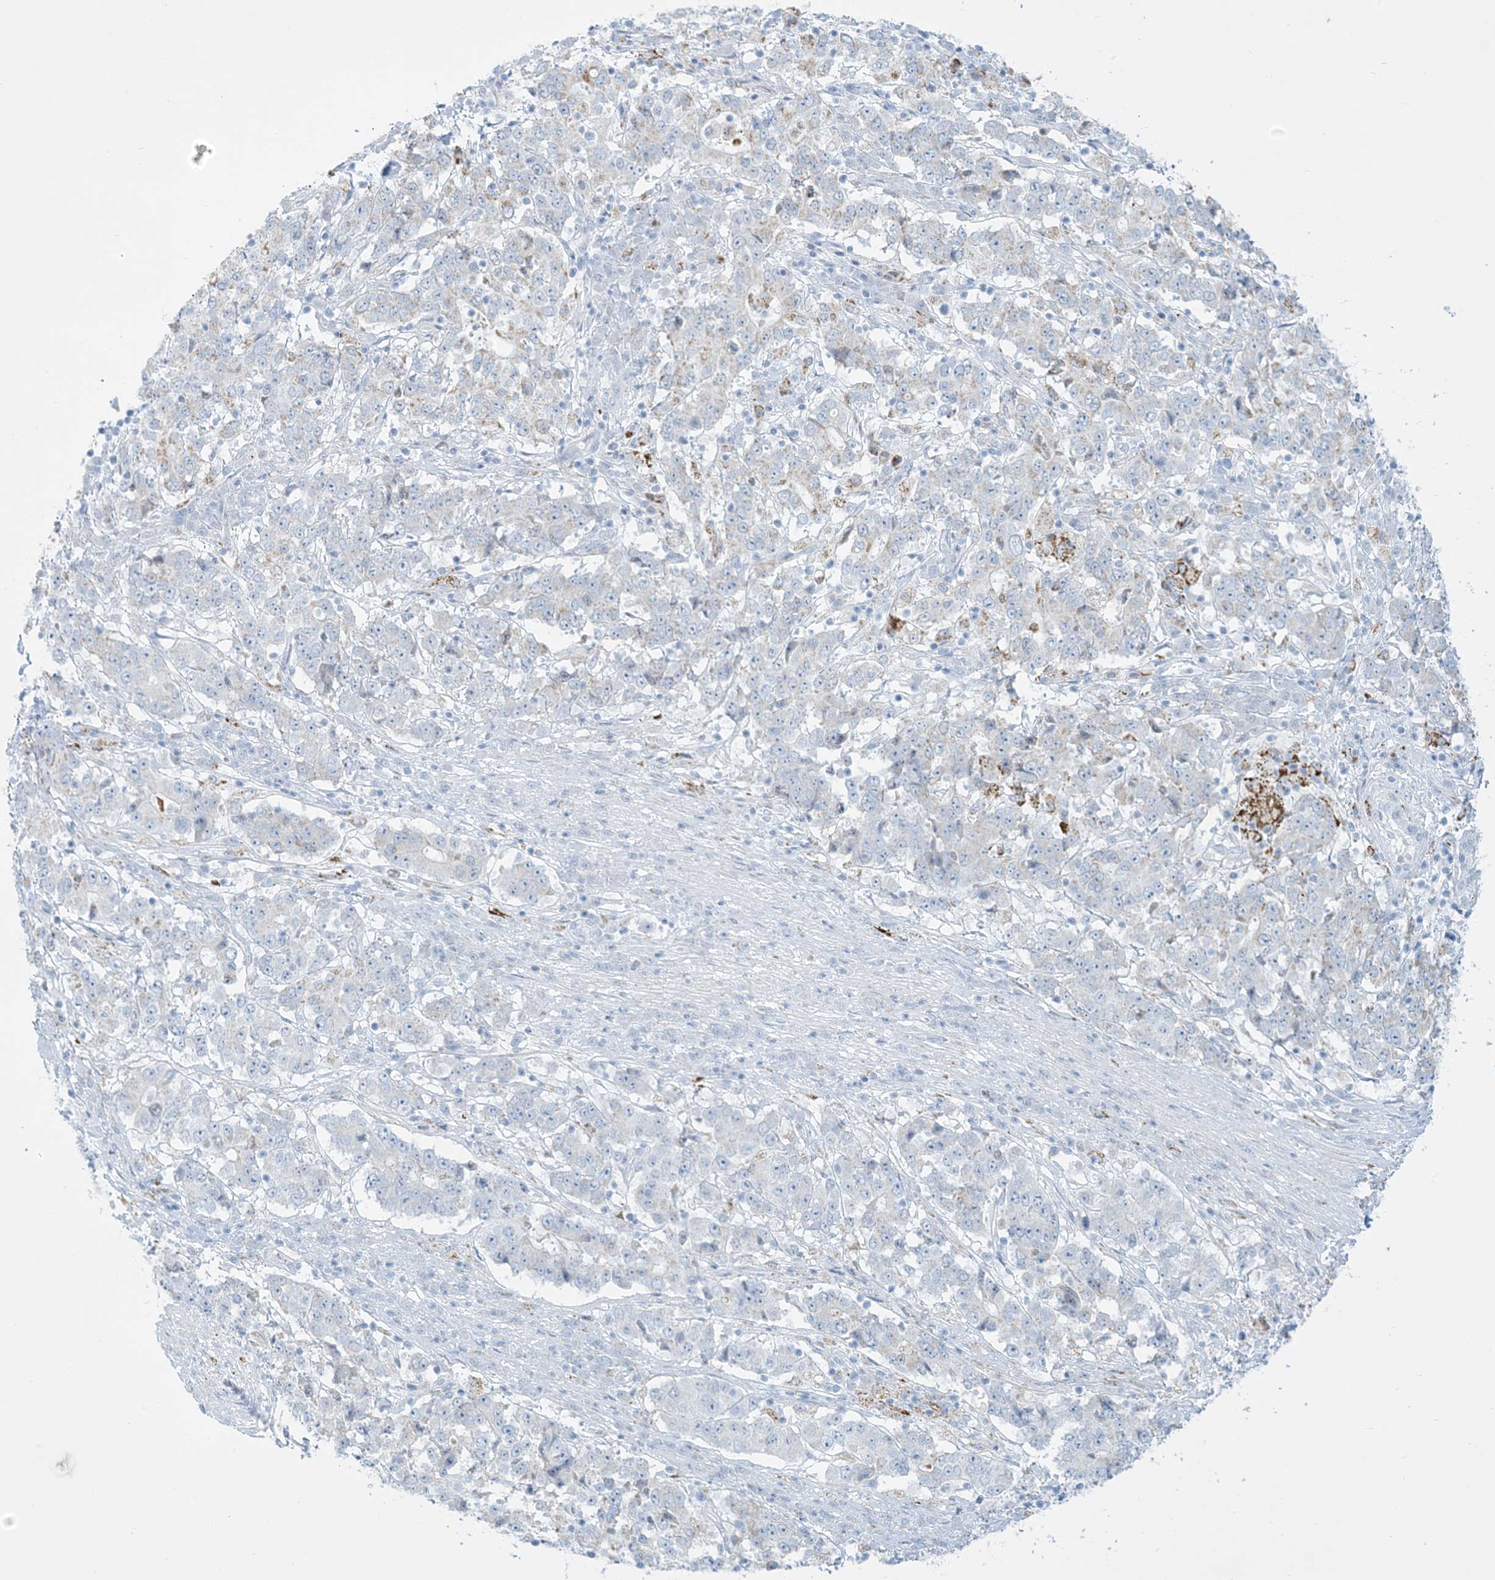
{"staining": {"intensity": "negative", "quantity": "none", "location": "none"}, "tissue": "stomach cancer", "cell_type": "Tumor cells", "image_type": "cancer", "snomed": [{"axis": "morphology", "description": "Adenocarcinoma, NOS"}, {"axis": "topography", "description": "Stomach"}], "caption": "This is an IHC histopathology image of human stomach adenocarcinoma. There is no staining in tumor cells.", "gene": "ZDHHC4", "patient": {"sex": "male", "age": 59}}